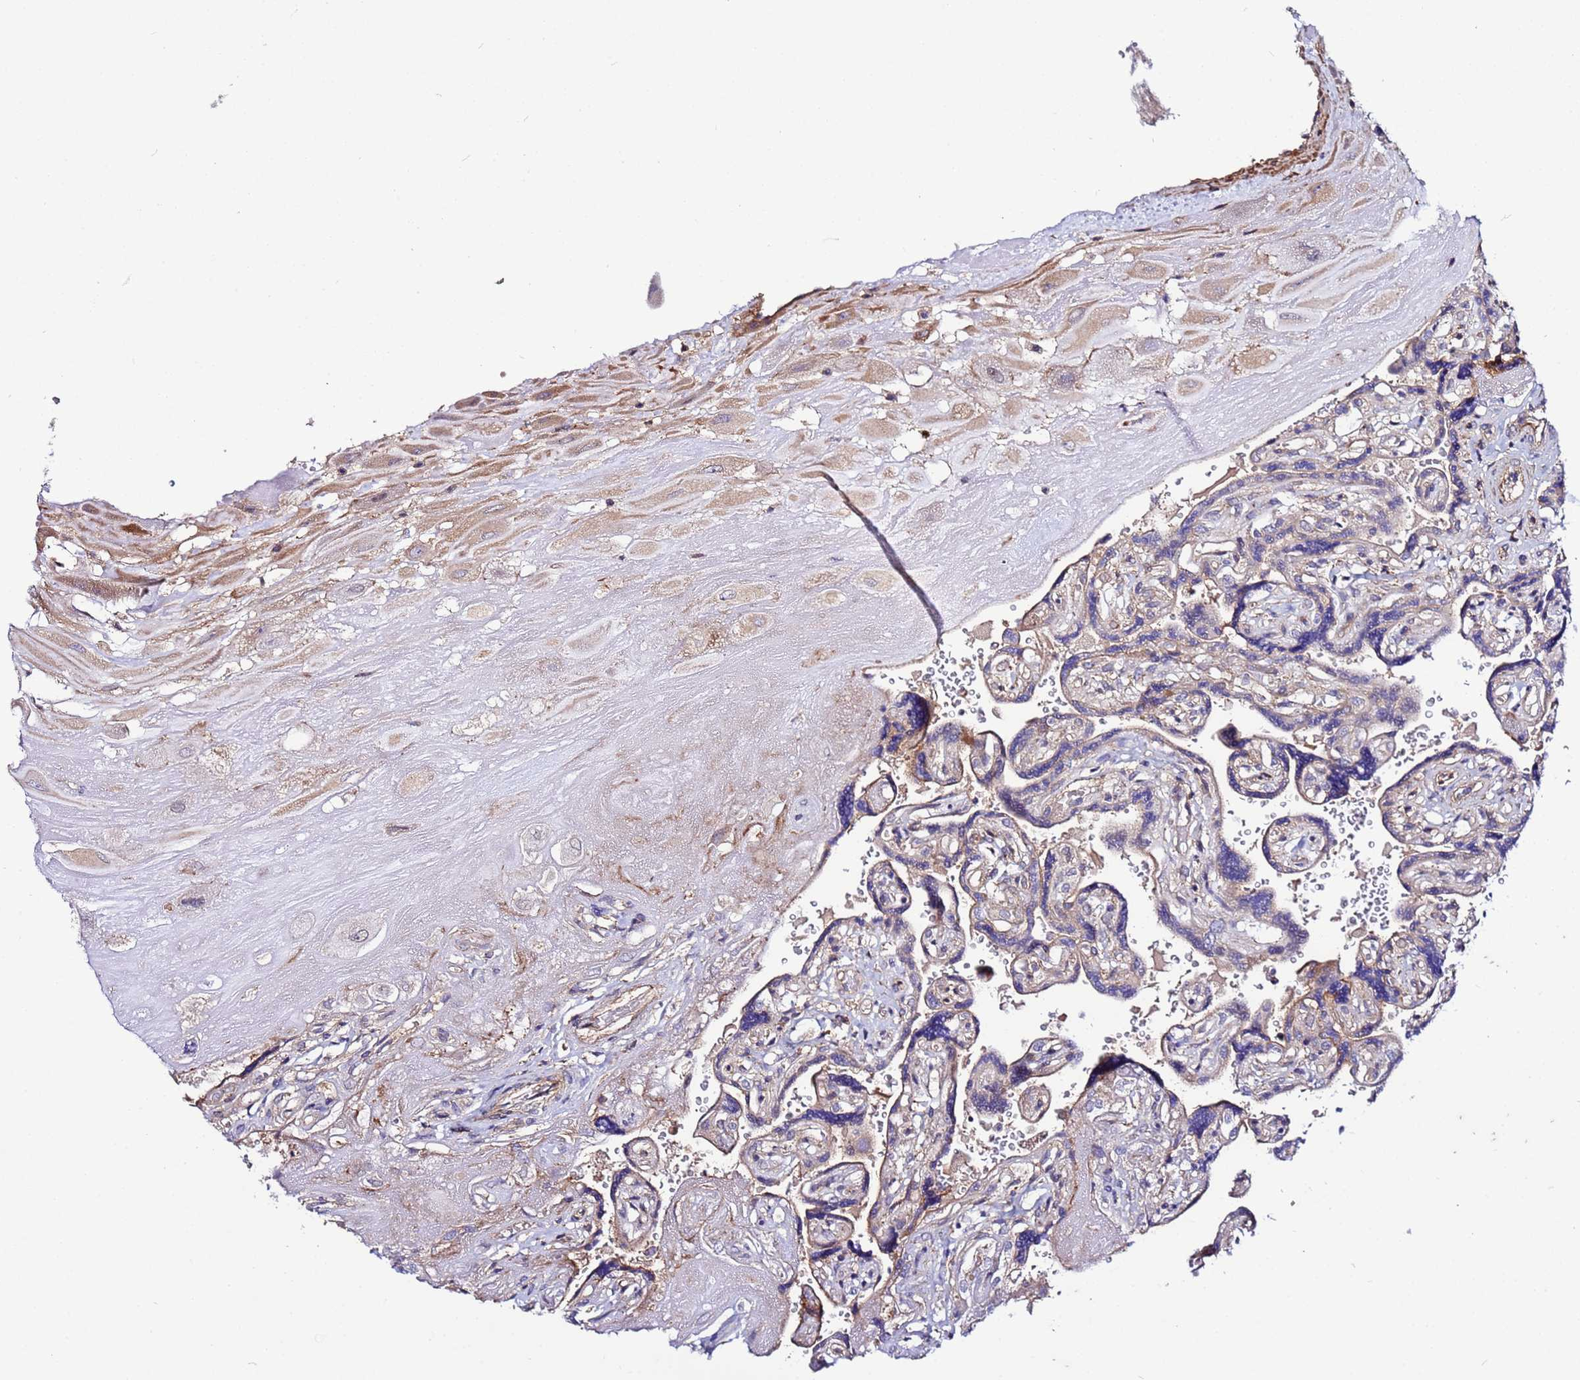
{"staining": {"intensity": "weak", "quantity": "25%-75%", "location": "cytoplasmic/membranous"}, "tissue": "placenta", "cell_type": "Decidual cells", "image_type": "normal", "snomed": [{"axis": "morphology", "description": "Normal tissue, NOS"}, {"axis": "topography", "description": "Placenta"}], "caption": "About 25%-75% of decidual cells in unremarkable placenta show weak cytoplasmic/membranous protein expression as visualized by brown immunohistochemical staining.", "gene": "STK38L", "patient": {"sex": "female", "age": 32}}